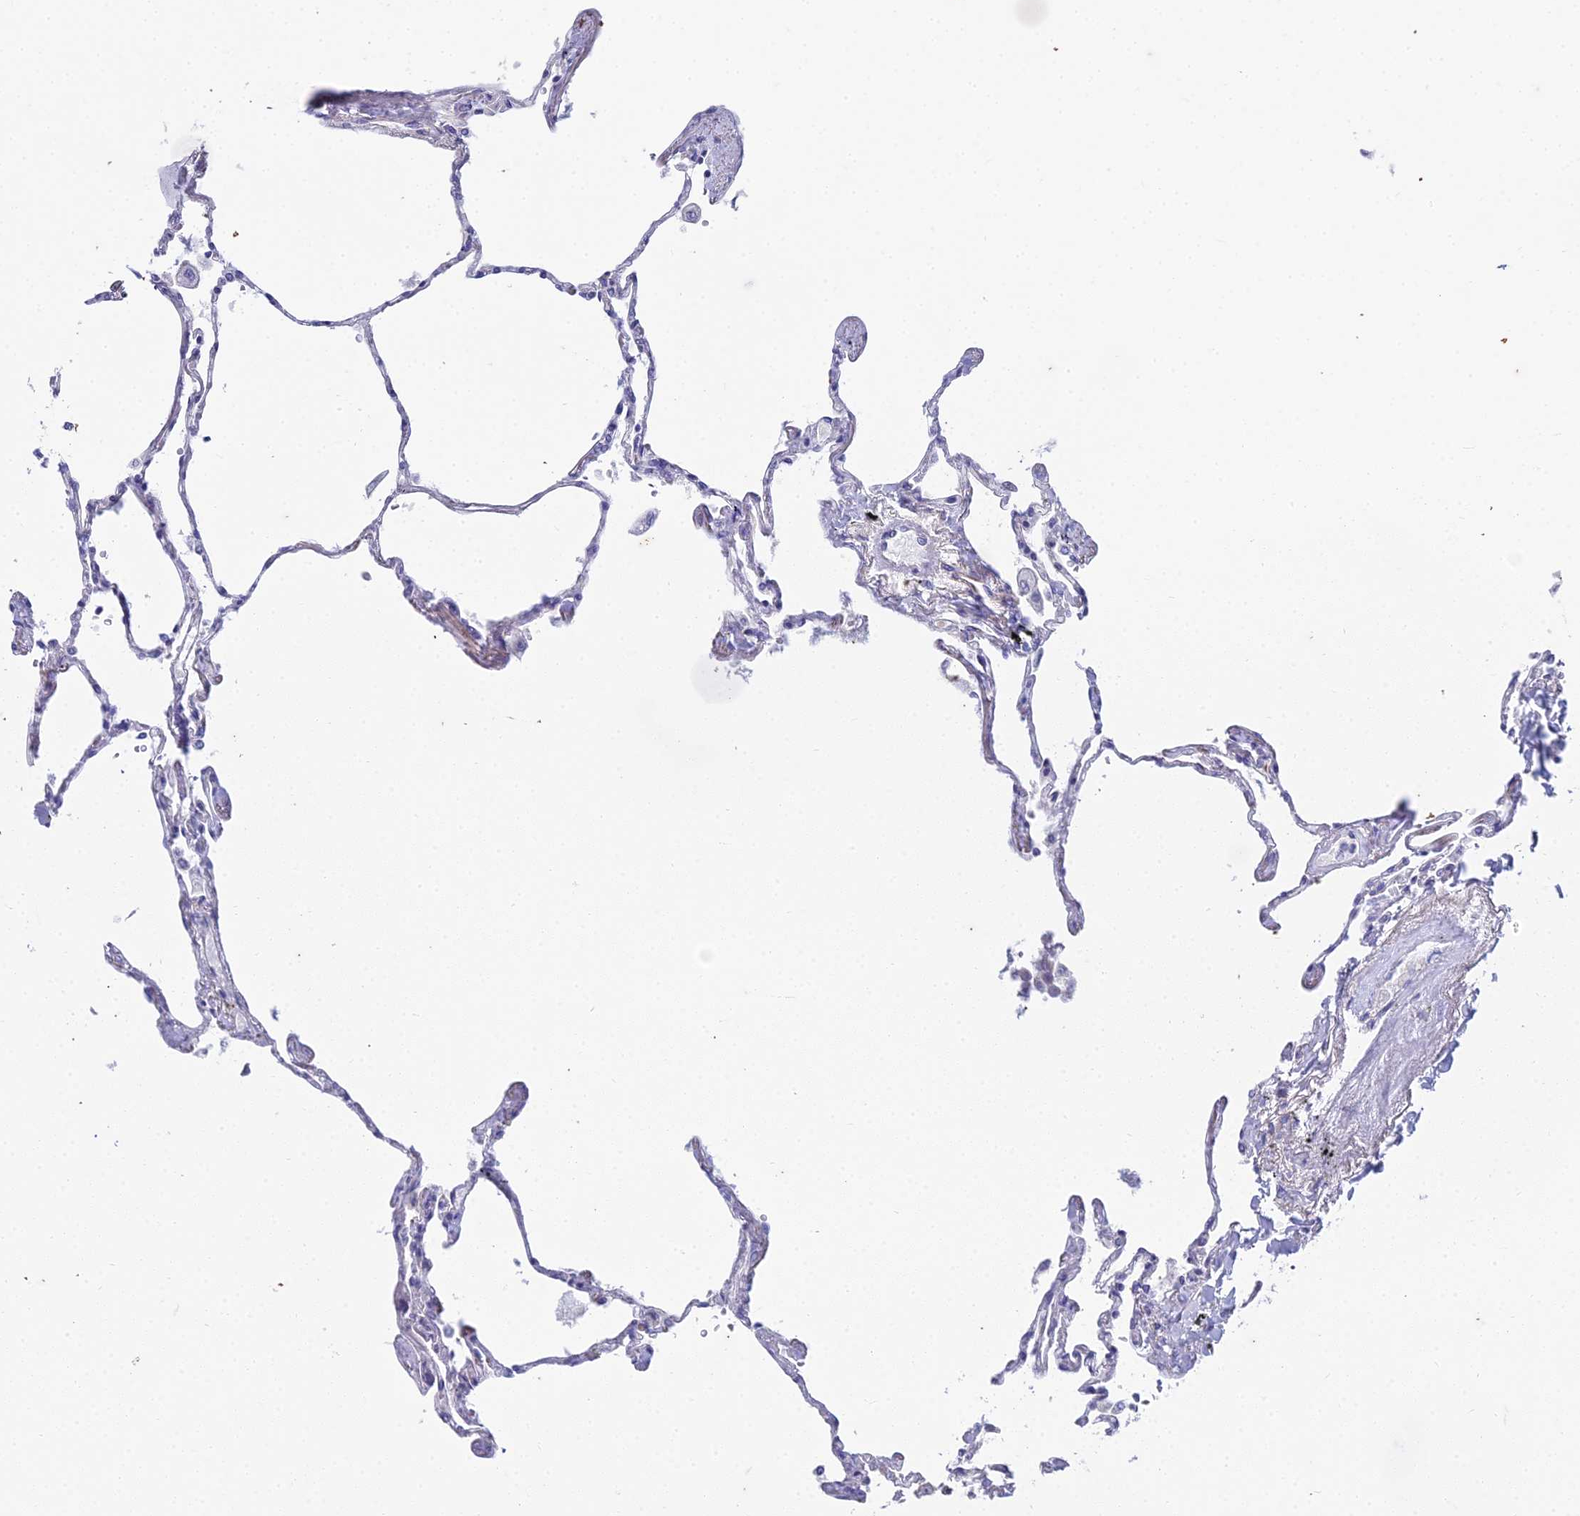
{"staining": {"intensity": "negative", "quantity": "none", "location": "none"}, "tissue": "lung", "cell_type": "Alveolar cells", "image_type": "normal", "snomed": [{"axis": "morphology", "description": "Normal tissue, NOS"}, {"axis": "topography", "description": "Lung"}], "caption": "DAB immunohistochemical staining of benign lung demonstrates no significant expression in alveolar cells.", "gene": "EEF2KMT", "patient": {"sex": "female", "age": 67}}